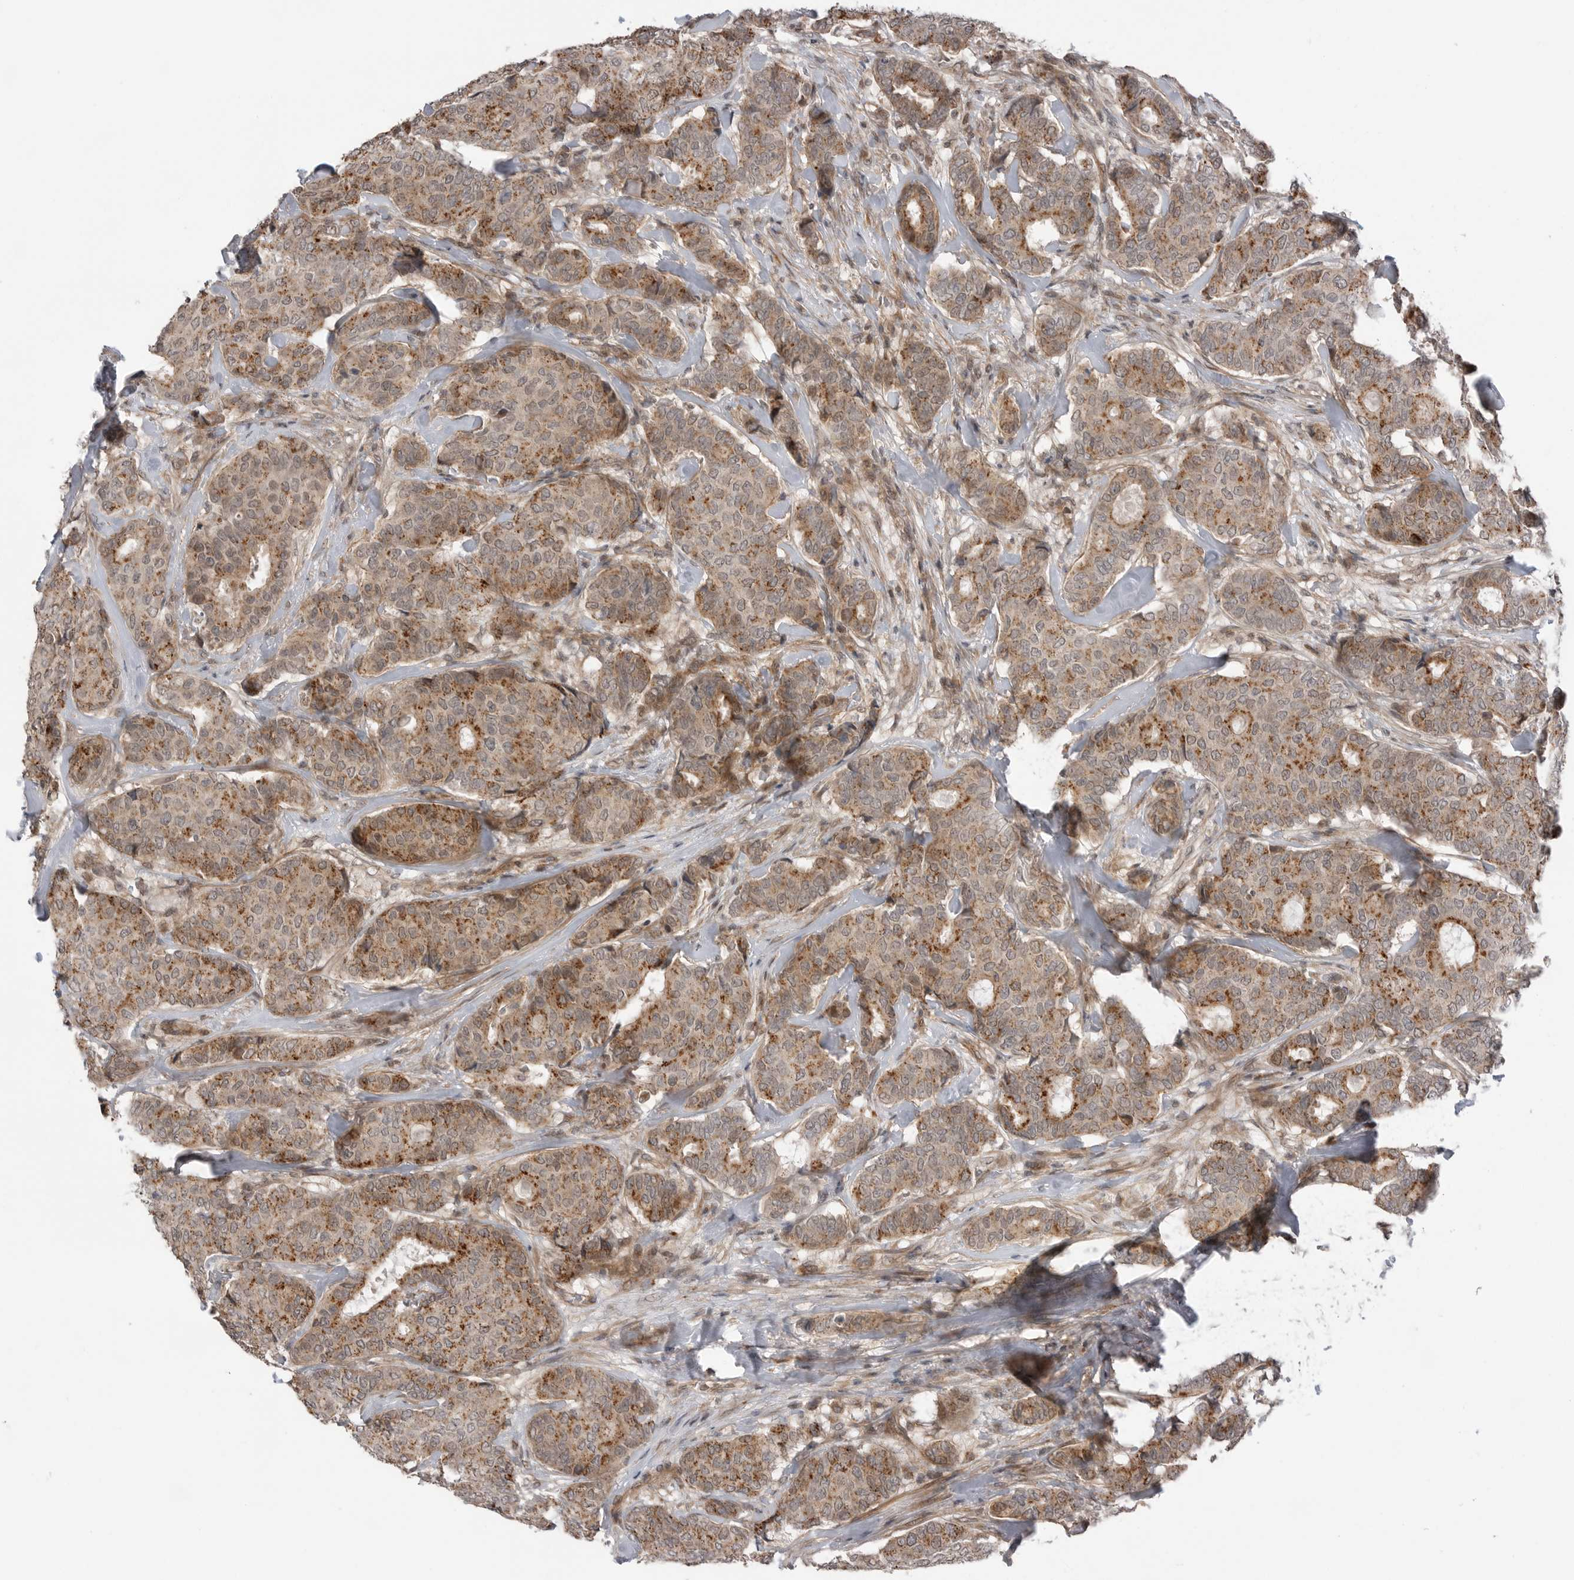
{"staining": {"intensity": "moderate", "quantity": ">75%", "location": "cytoplasmic/membranous"}, "tissue": "breast cancer", "cell_type": "Tumor cells", "image_type": "cancer", "snomed": [{"axis": "morphology", "description": "Duct carcinoma"}, {"axis": "topography", "description": "Breast"}], "caption": "An image showing moderate cytoplasmic/membranous expression in about >75% of tumor cells in breast cancer (invasive ductal carcinoma), as visualized by brown immunohistochemical staining.", "gene": "PEAK1", "patient": {"sex": "female", "age": 75}}